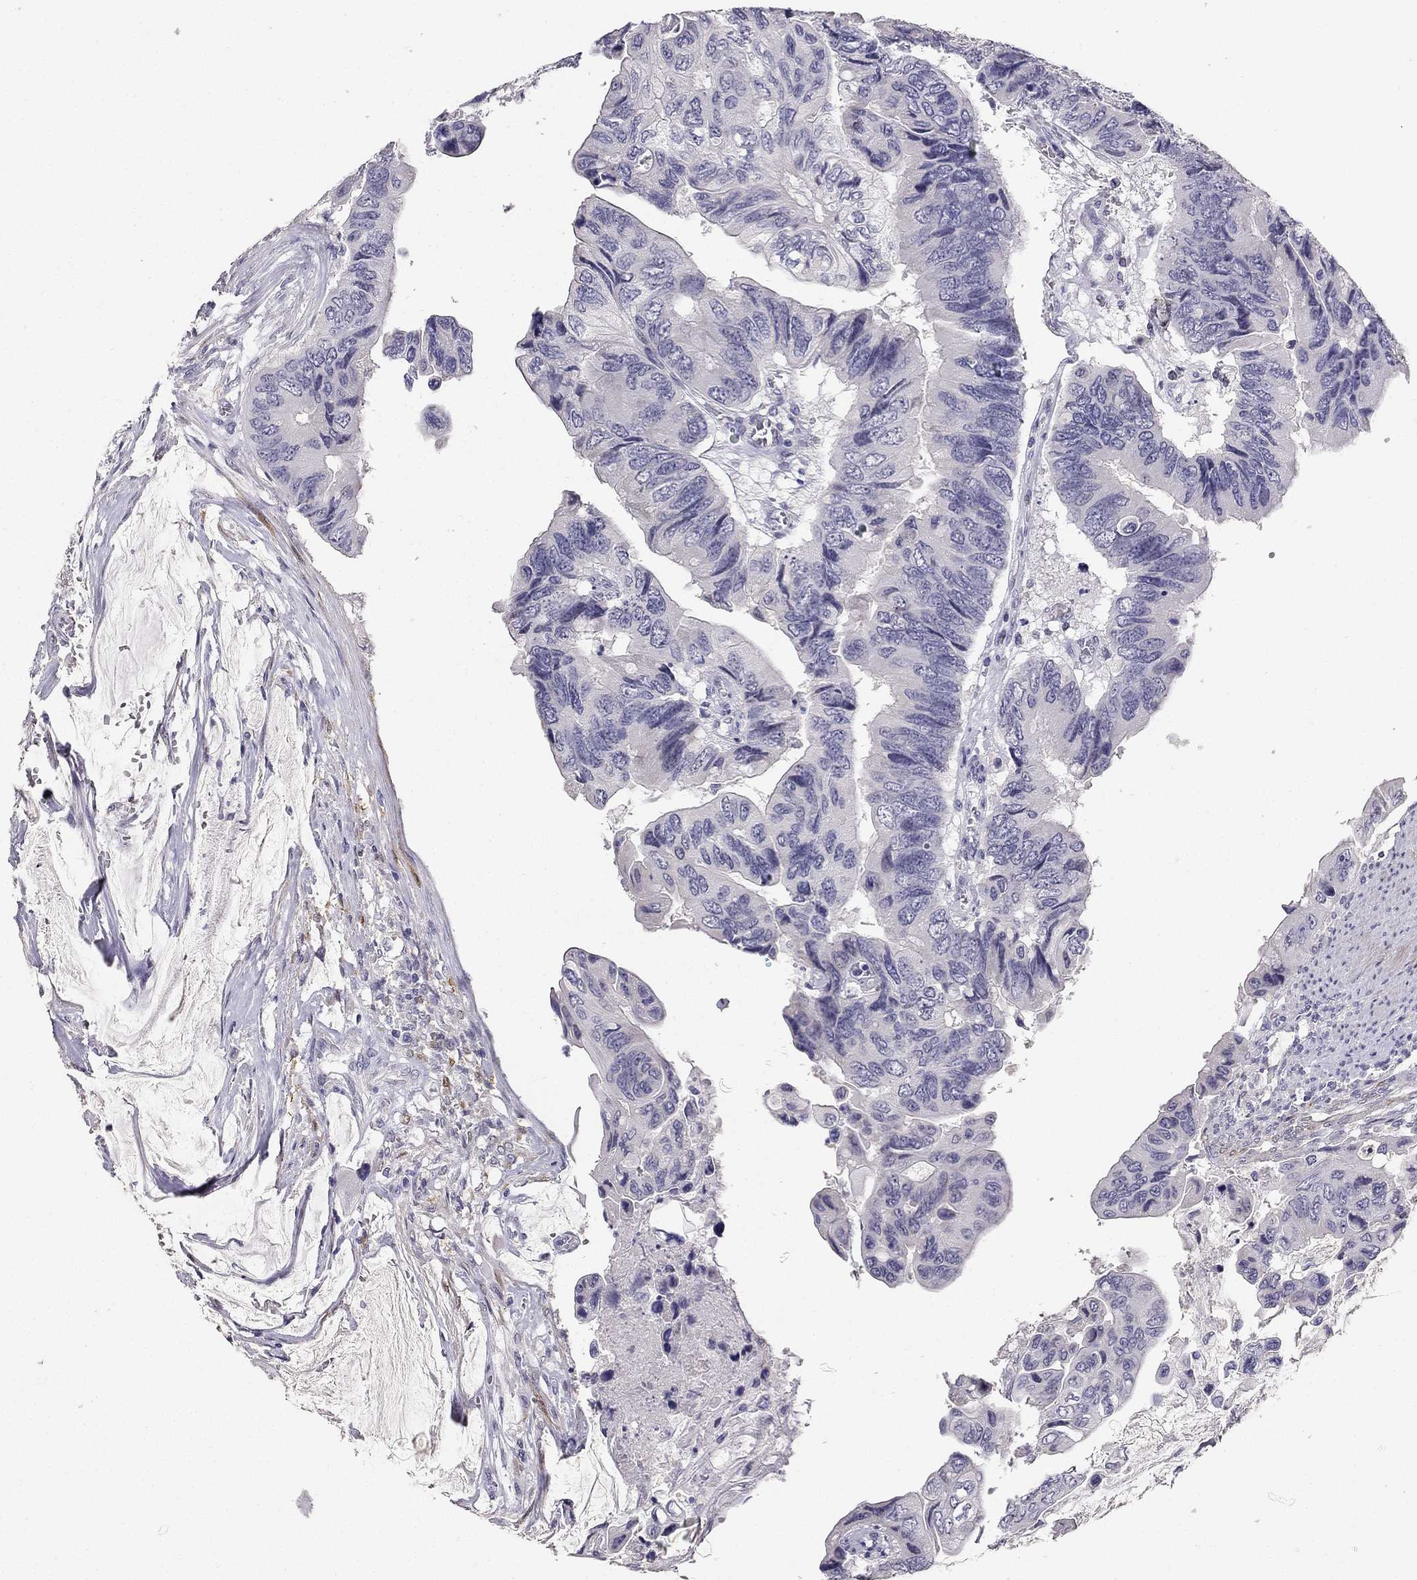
{"staining": {"intensity": "negative", "quantity": "none", "location": "none"}, "tissue": "colorectal cancer", "cell_type": "Tumor cells", "image_type": "cancer", "snomed": [{"axis": "morphology", "description": "Adenocarcinoma, NOS"}, {"axis": "topography", "description": "Rectum"}], "caption": "DAB (3,3'-diaminobenzidine) immunohistochemical staining of adenocarcinoma (colorectal) reveals no significant expression in tumor cells.", "gene": "CALB2", "patient": {"sex": "male", "age": 63}}